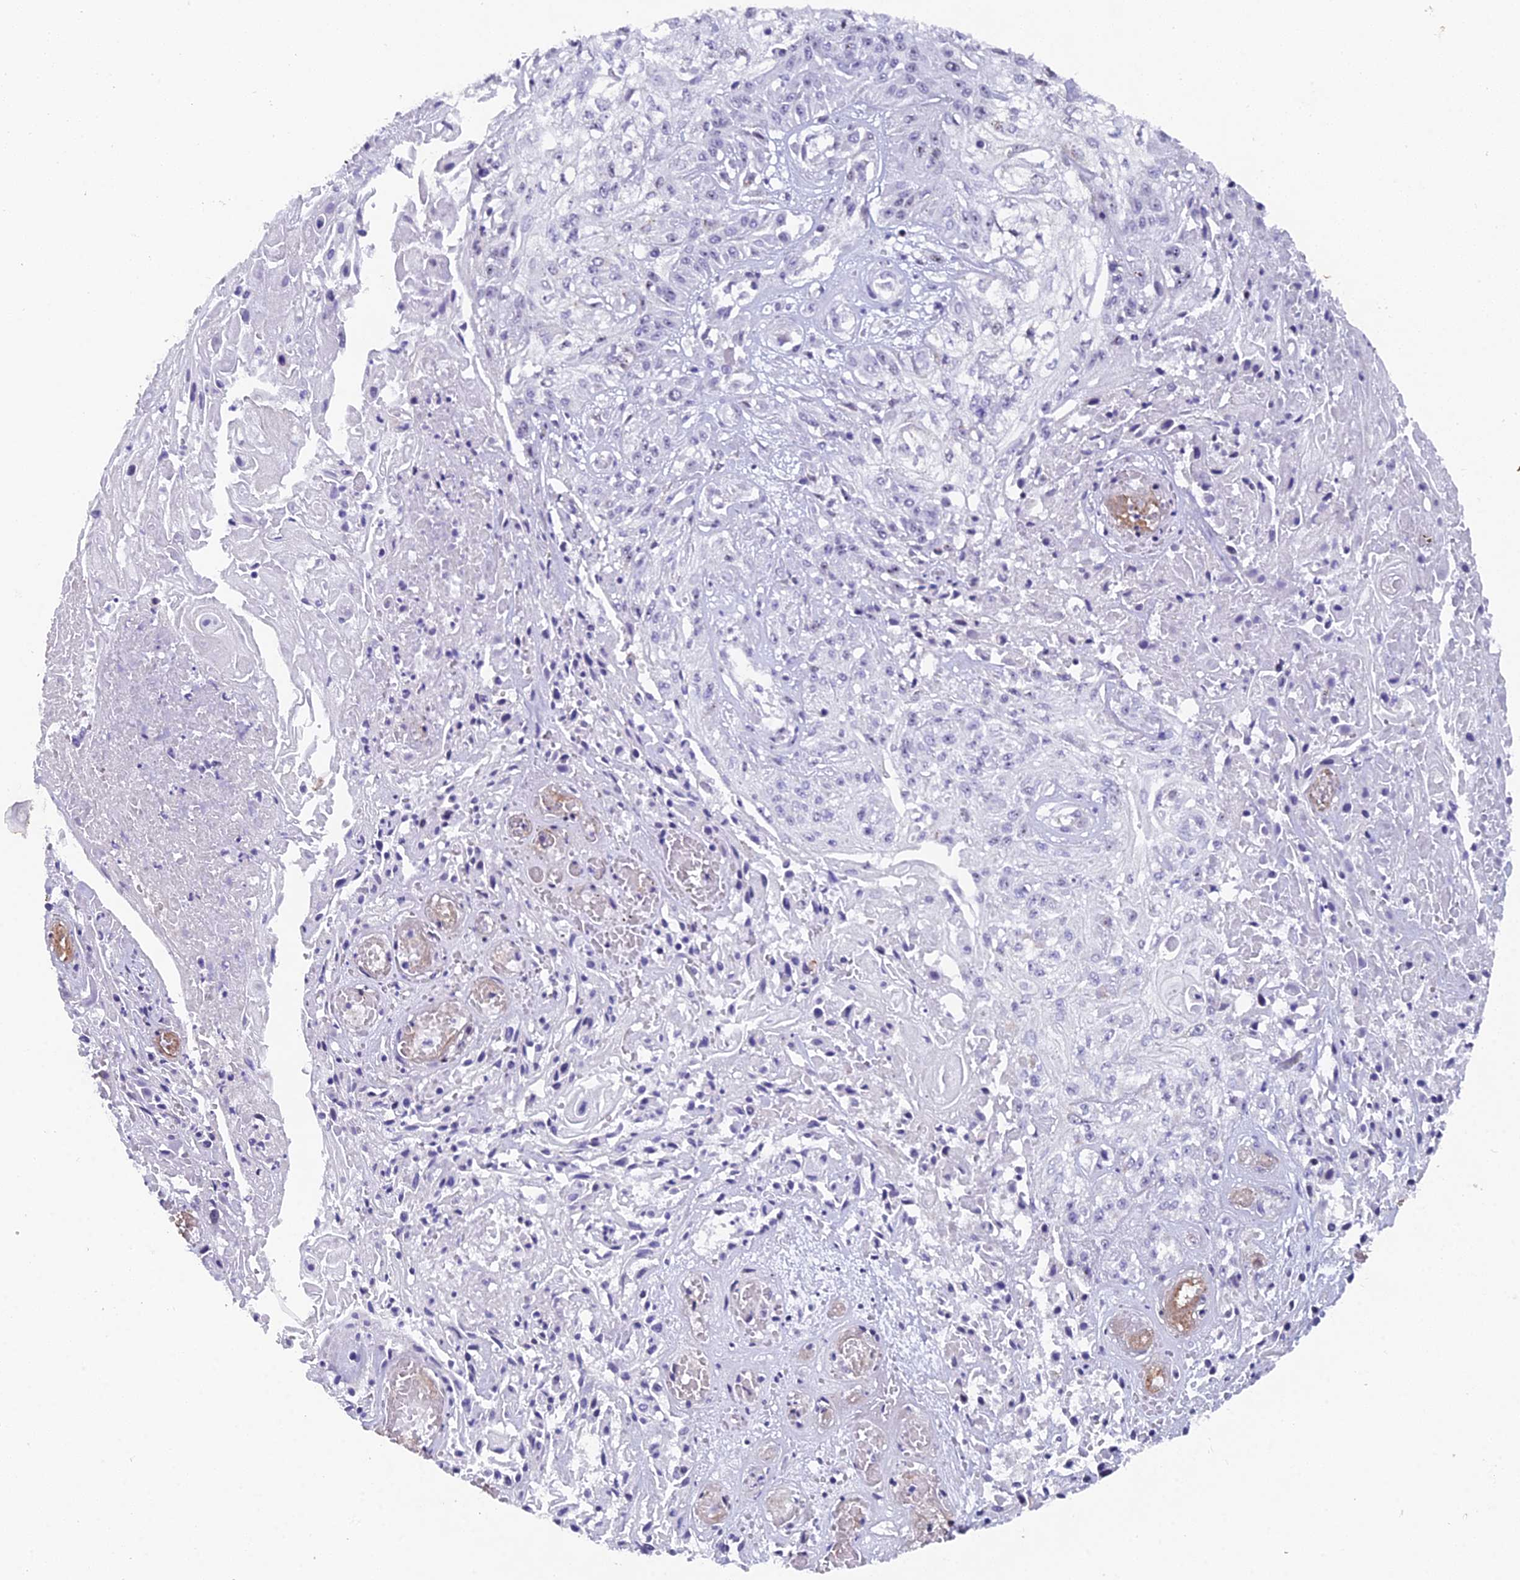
{"staining": {"intensity": "negative", "quantity": "none", "location": "none"}, "tissue": "skin cancer", "cell_type": "Tumor cells", "image_type": "cancer", "snomed": [{"axis": "morphology", "description": "Squamous cell carcinoma, NOS"}, {"axis": "morphology", "description": "Squamous cell carcinoma, metastatic, NOS"}, {"axis": "topography", "description": "Skin"}, {"axis": "topography", "description": "Lymph node"}], "caption": "Immunohistochemical staining of human skin squamous cell carcinoma shows no significant staining in tumor cells.", "gene": "XKR9", "patient": {"sex": "male", "age": 75}}